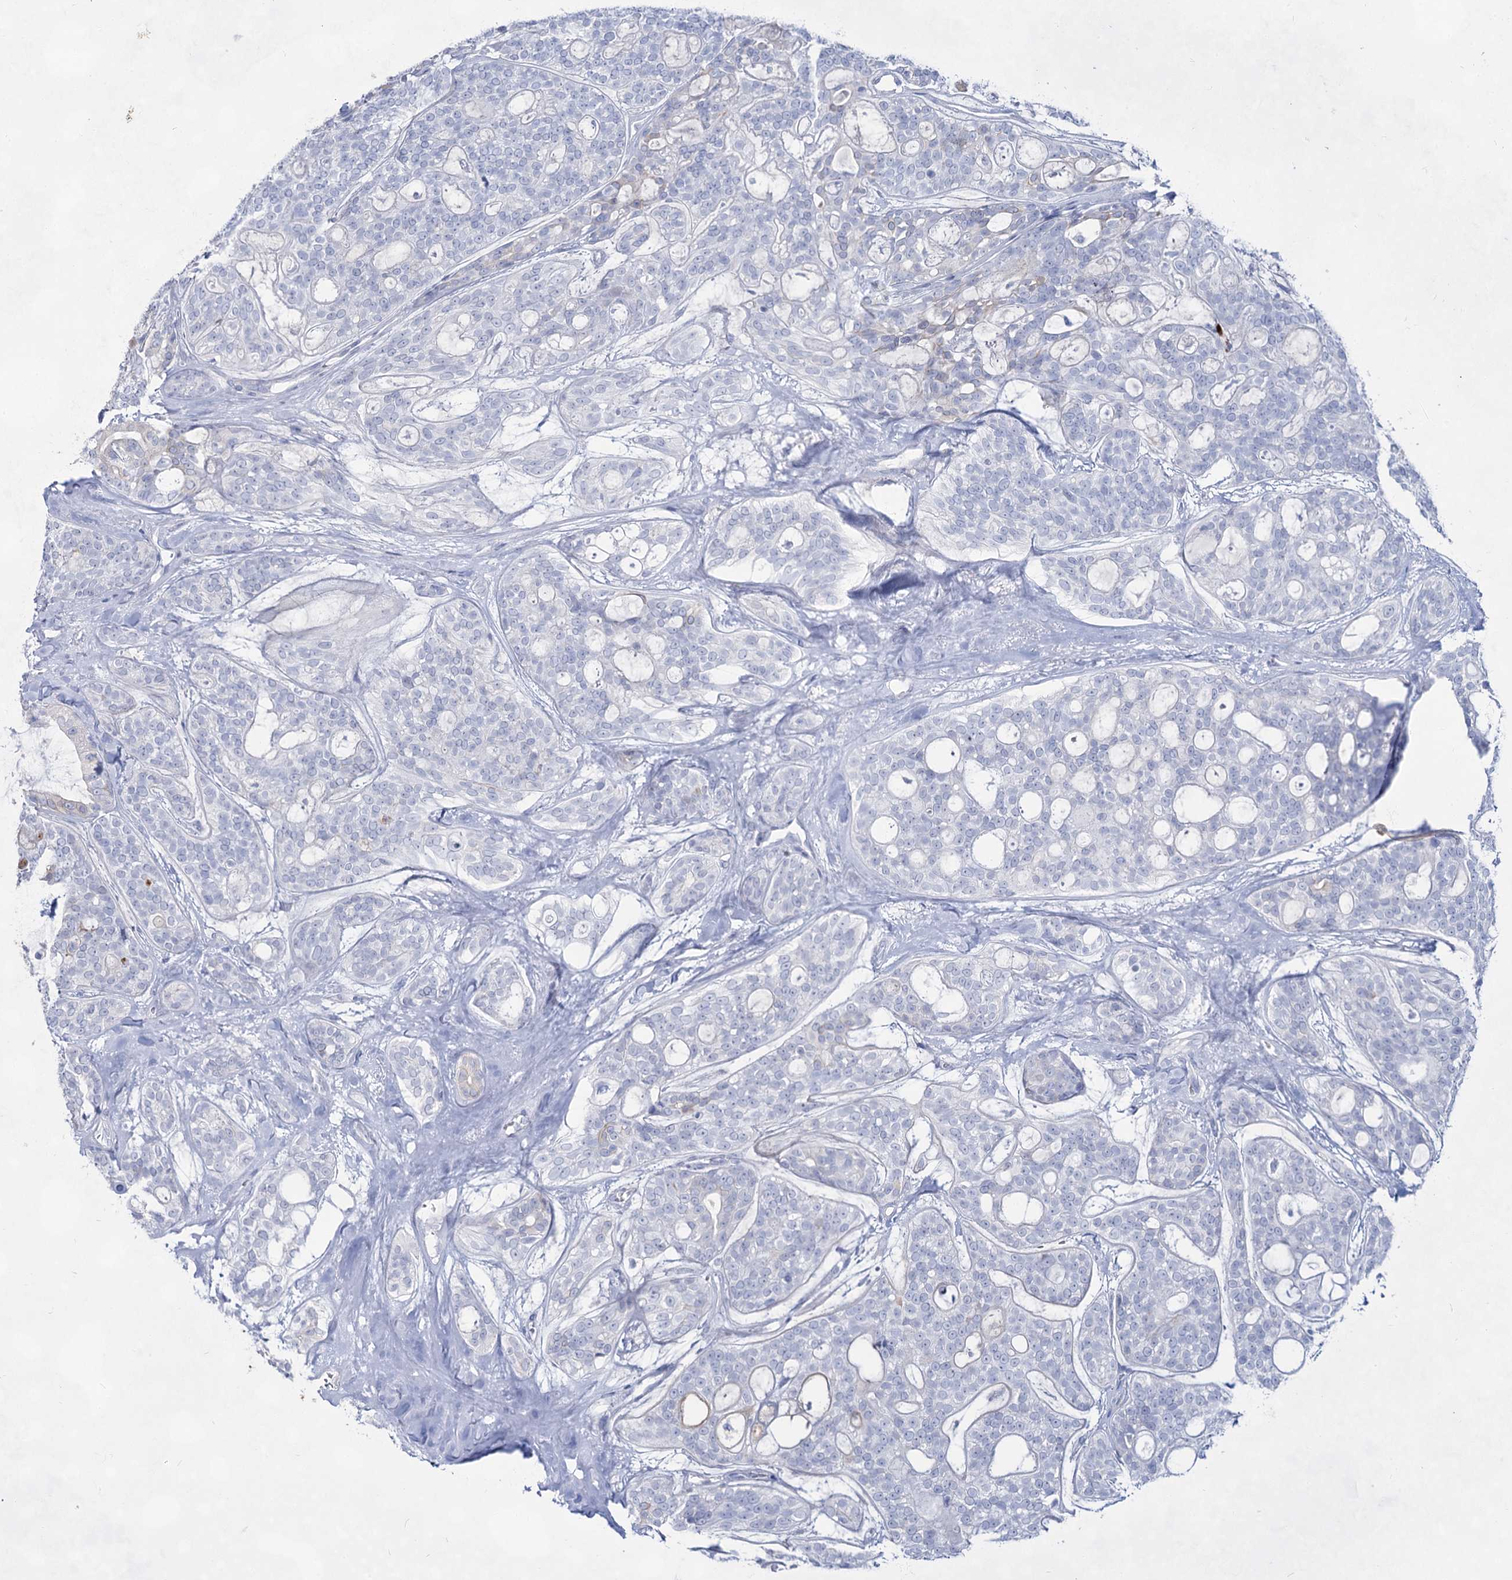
{"staining": {"intensity": "negative", "quantity": "none", "location": "none"}, "tissue": "head and neck cancer", "cell_type": "Tumor cells", "image_type": "cancer", "snomed": [{"axis": "morphology", "description": "Adenocarcinoma, NOS"}, {"axis": "topography", "description": "Head-Neck"}], "caption": "Micrograph shows no protein expression in tumor cells of adenocarcinoma (head and neck) tissue.", "gene": "ACRV1", "patient": {"sex": "male", "age": 66}}